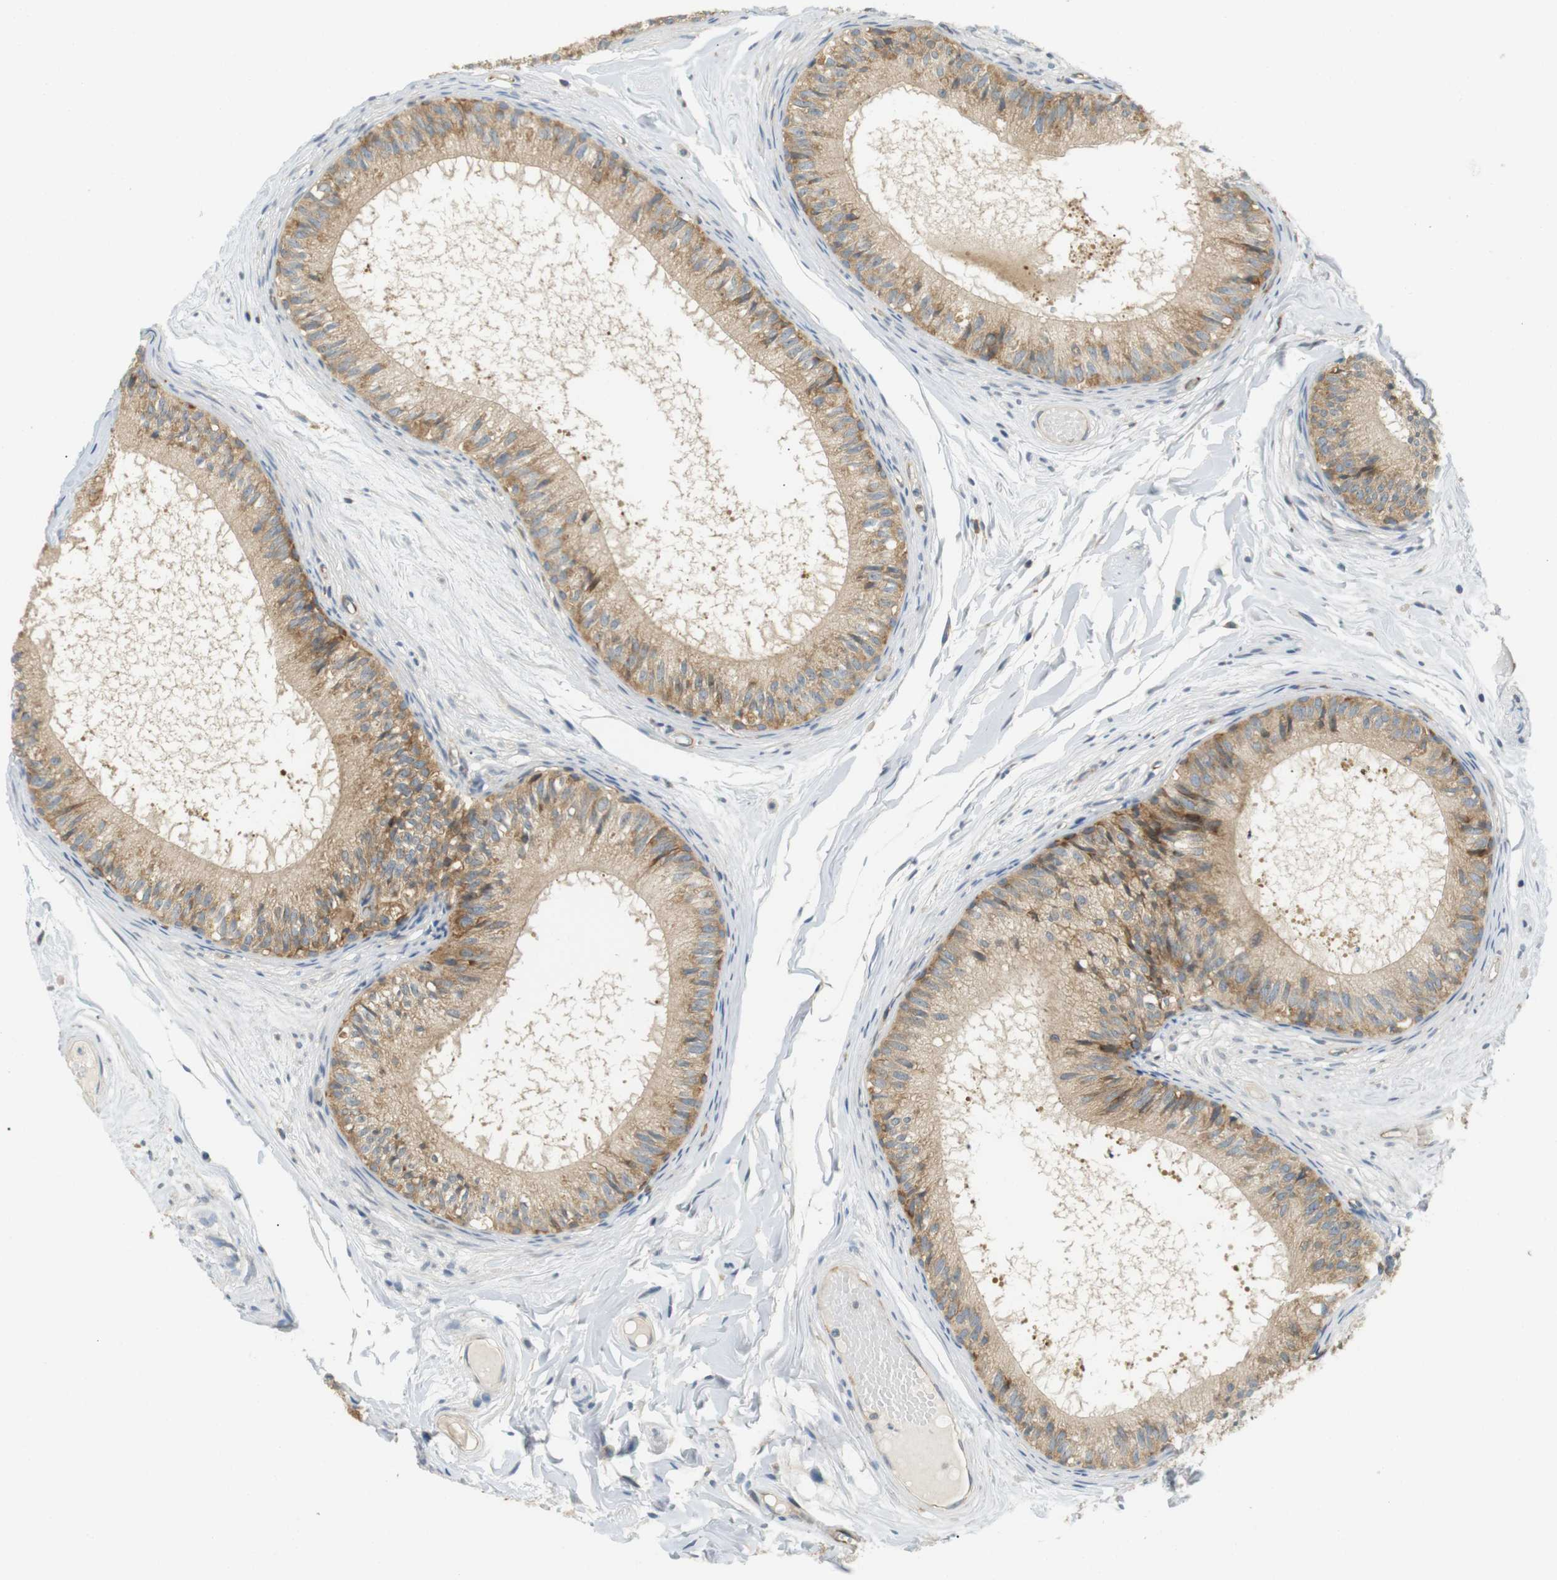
{"staining": {"intensity": "moderate", "quantity": ">75%", "location": "cytoplasmic/membranous"}, "tissue": "epididymis", "cell_type": "Glandular cells", "image_type": "normal", "snomed": [{"axis": "morphology", "description": "Normal tissue, NOS"}, {"axis": "topography", "description": "Epididymis"}], "caption": "Epididymis was stained to show a protein in brown. There is medium levels of moderate cytoplasmic/membranous staining in approximately >75% of glandular cells.", "gene": "TMEM200A", "patient": {"sex": "male", "age": 46}}